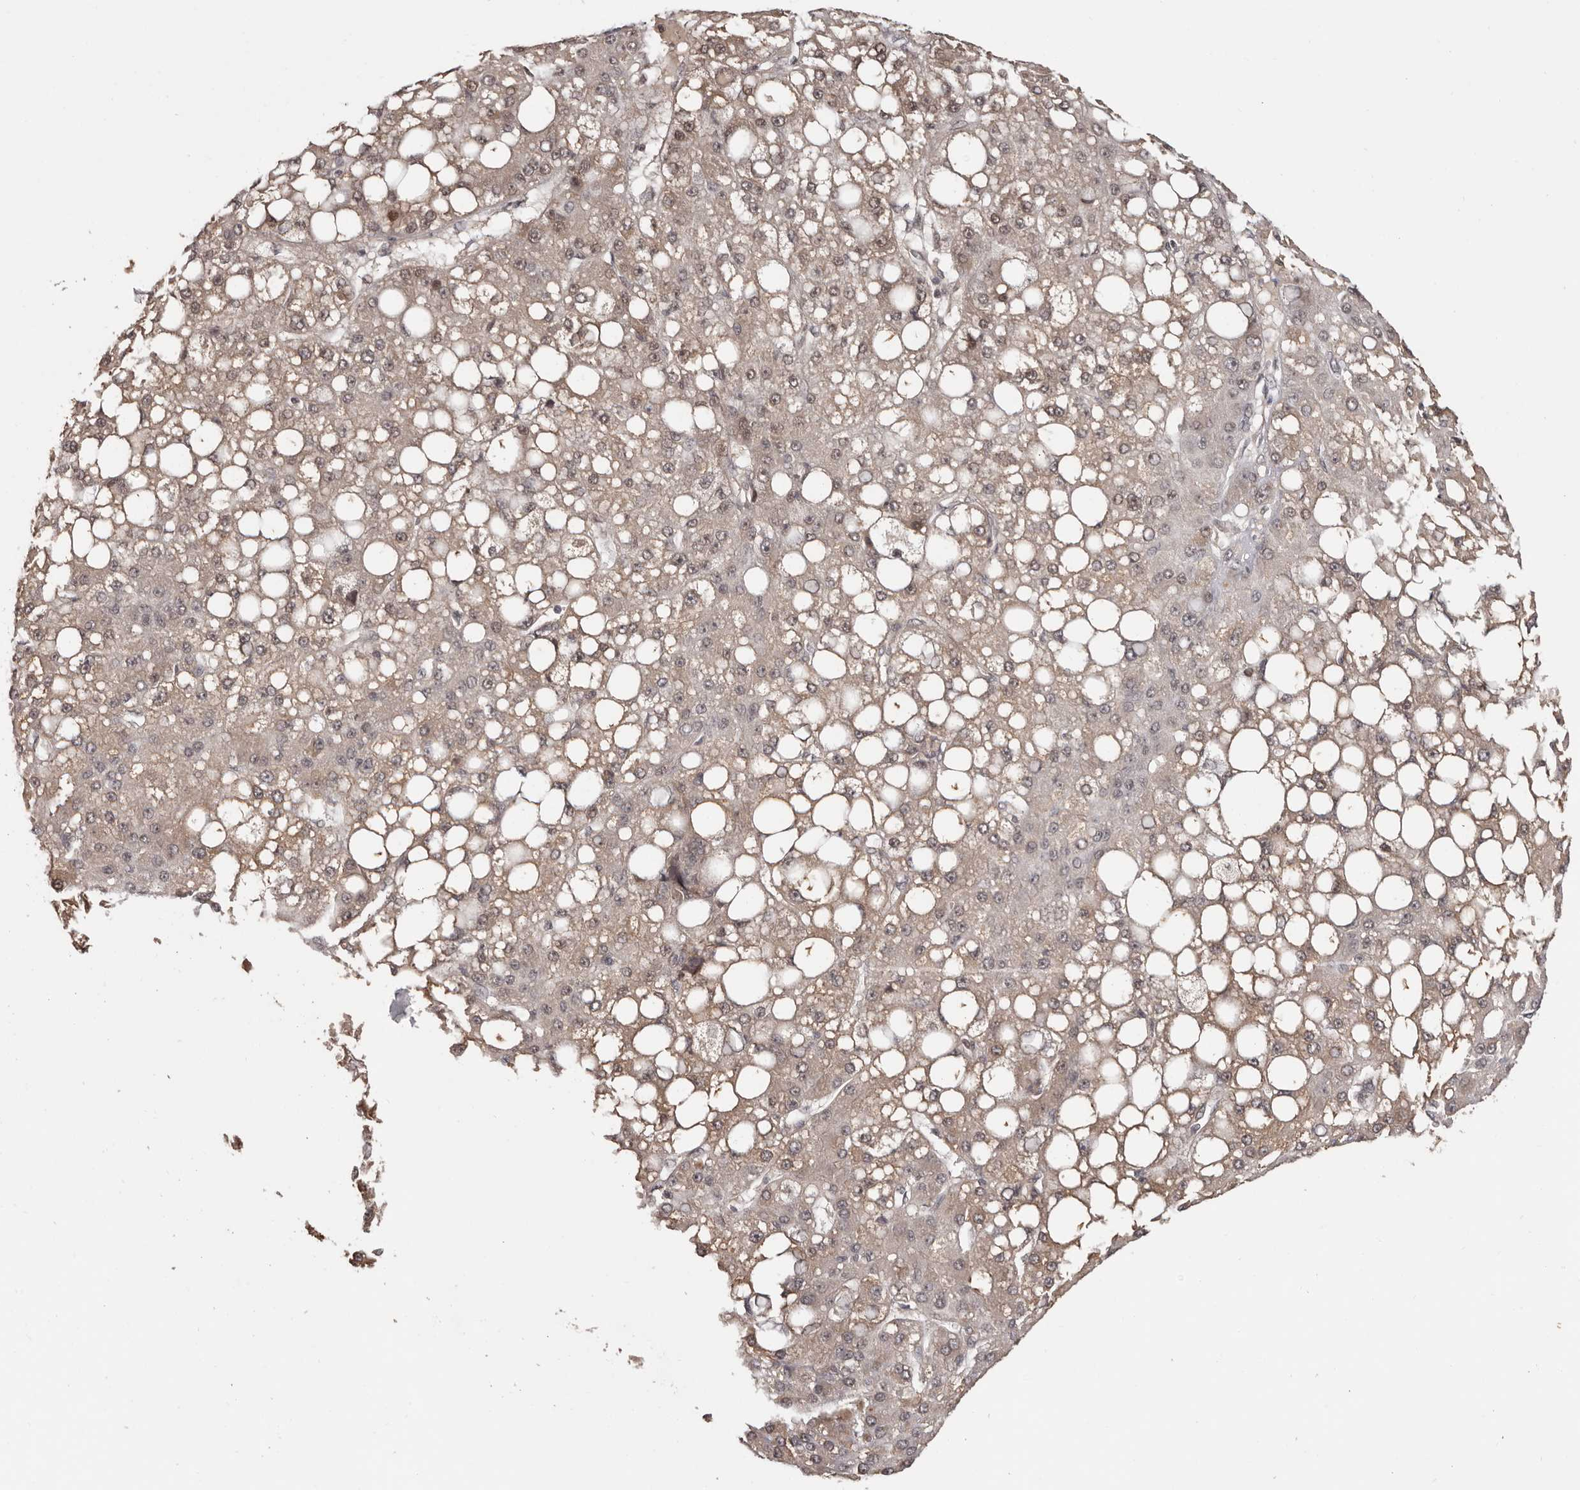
{"staining": {"intensity": "weak", "quantity": ">75%", "location": "cytoplasmic/membranous,nuclear"}, "tissue": "liver cancer", "cell_type": "Tumor cells", "image_type": "cancer", "snomed": [{"axis": "morphology", "description": "Carcinoma, Hepatocellular, NOS"}, {"axis": "topography", "description": "Liver"}], "caption": "The immunohistochemical stain highlights weak cytoplasmic/membranous and nuclear staining in tumor cells of liver hepatocellular carcinoma tissue.", "gene": "TBX5", "patient": {"sex": "male", "age": 67}}